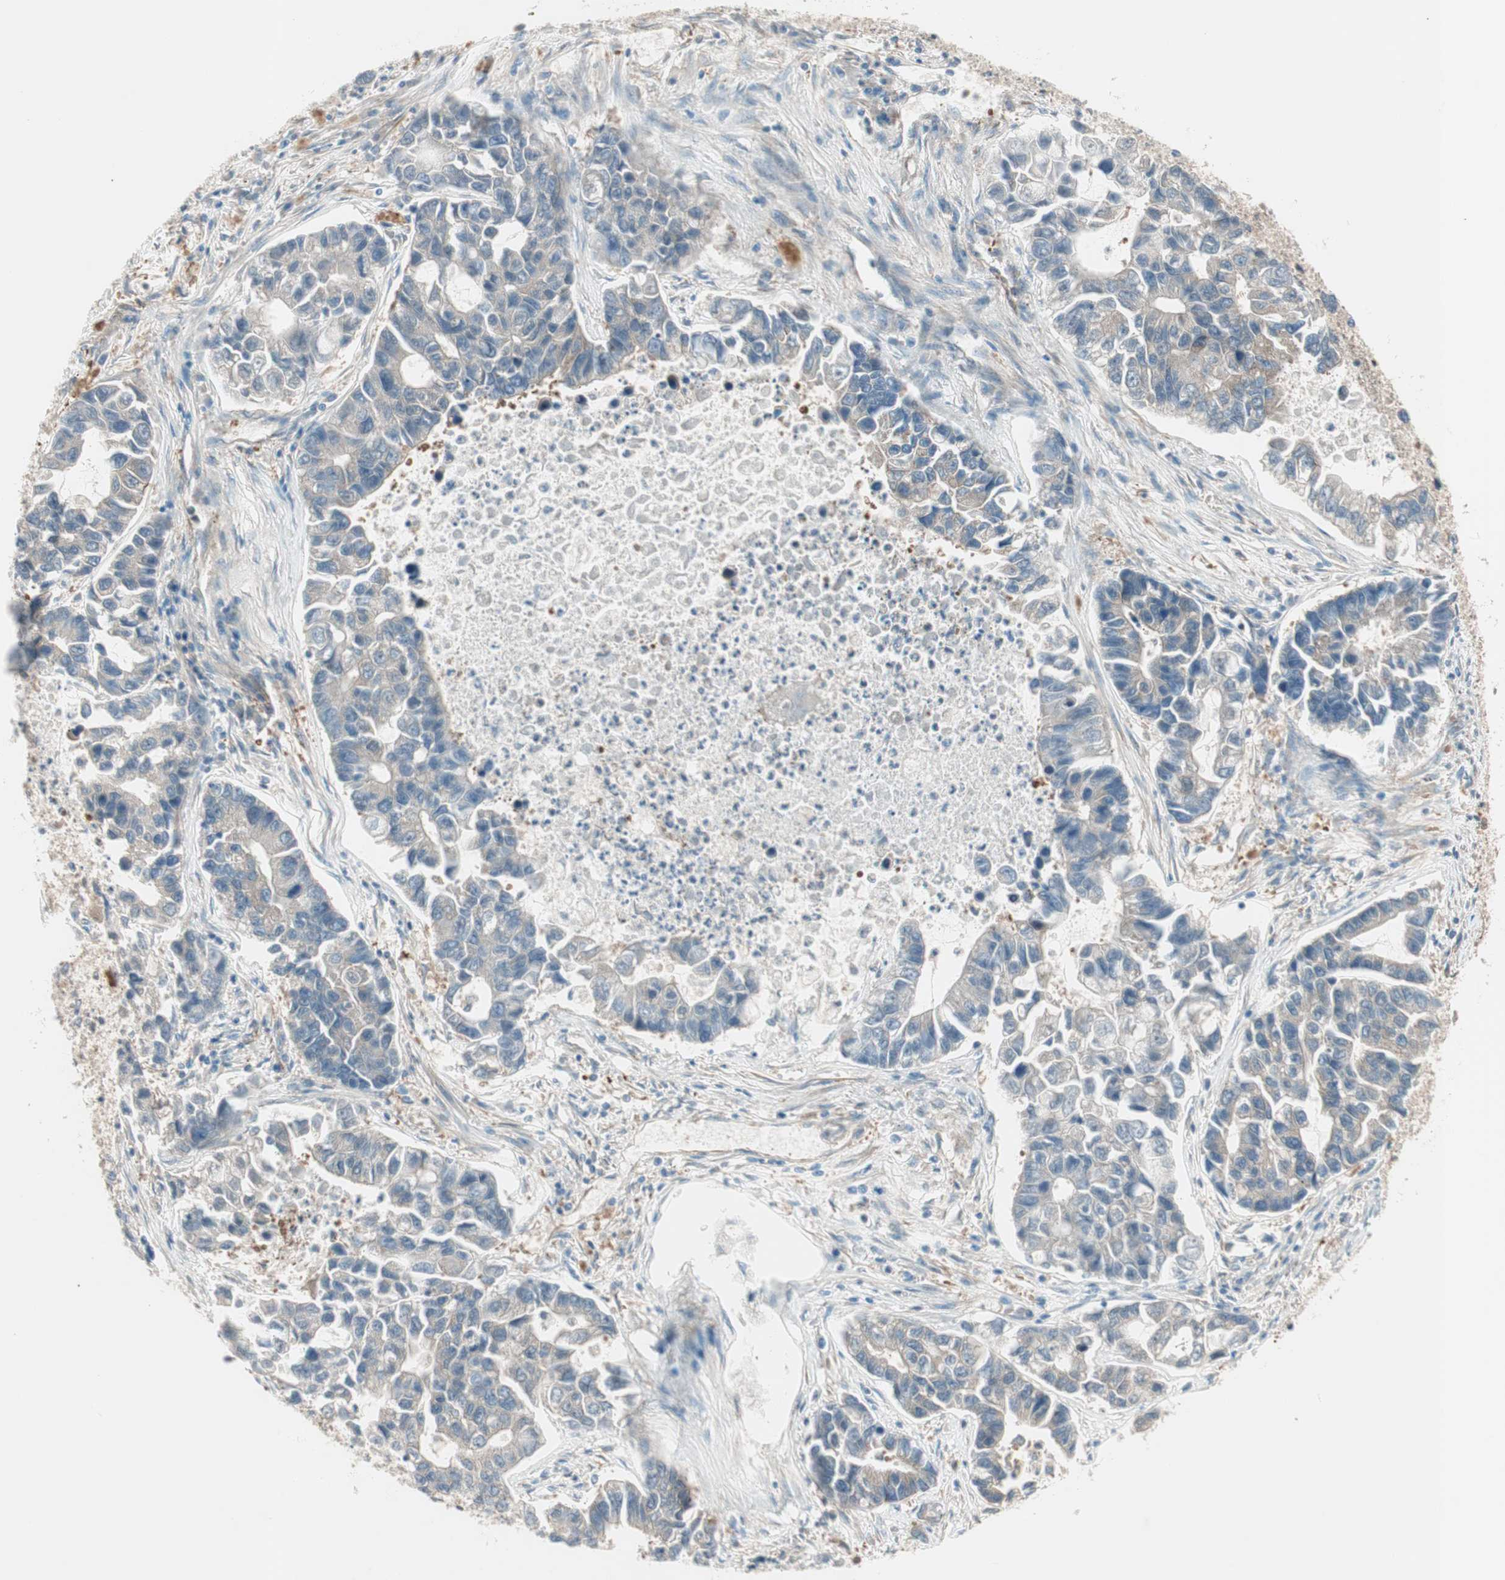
{"staining": {"intensity": "weak", "quantity": "<25%", "location": "cytoplasmic/membranous"}, "tissue": "lung cancer", "cell_type": "Tumor cells", "image_type": "cancer", "snomed": [{"axis": "morphology", "description": "Adenocarcinoma, NOS"}, {"axis": "topography", "description": "Lung"}], "caption": "This is a image of IHC staining of lung adenocarcinoma, which shows no staining in tumor cells.", "gene": "GALT", "patient": {"sex": "female", "age": 51}}